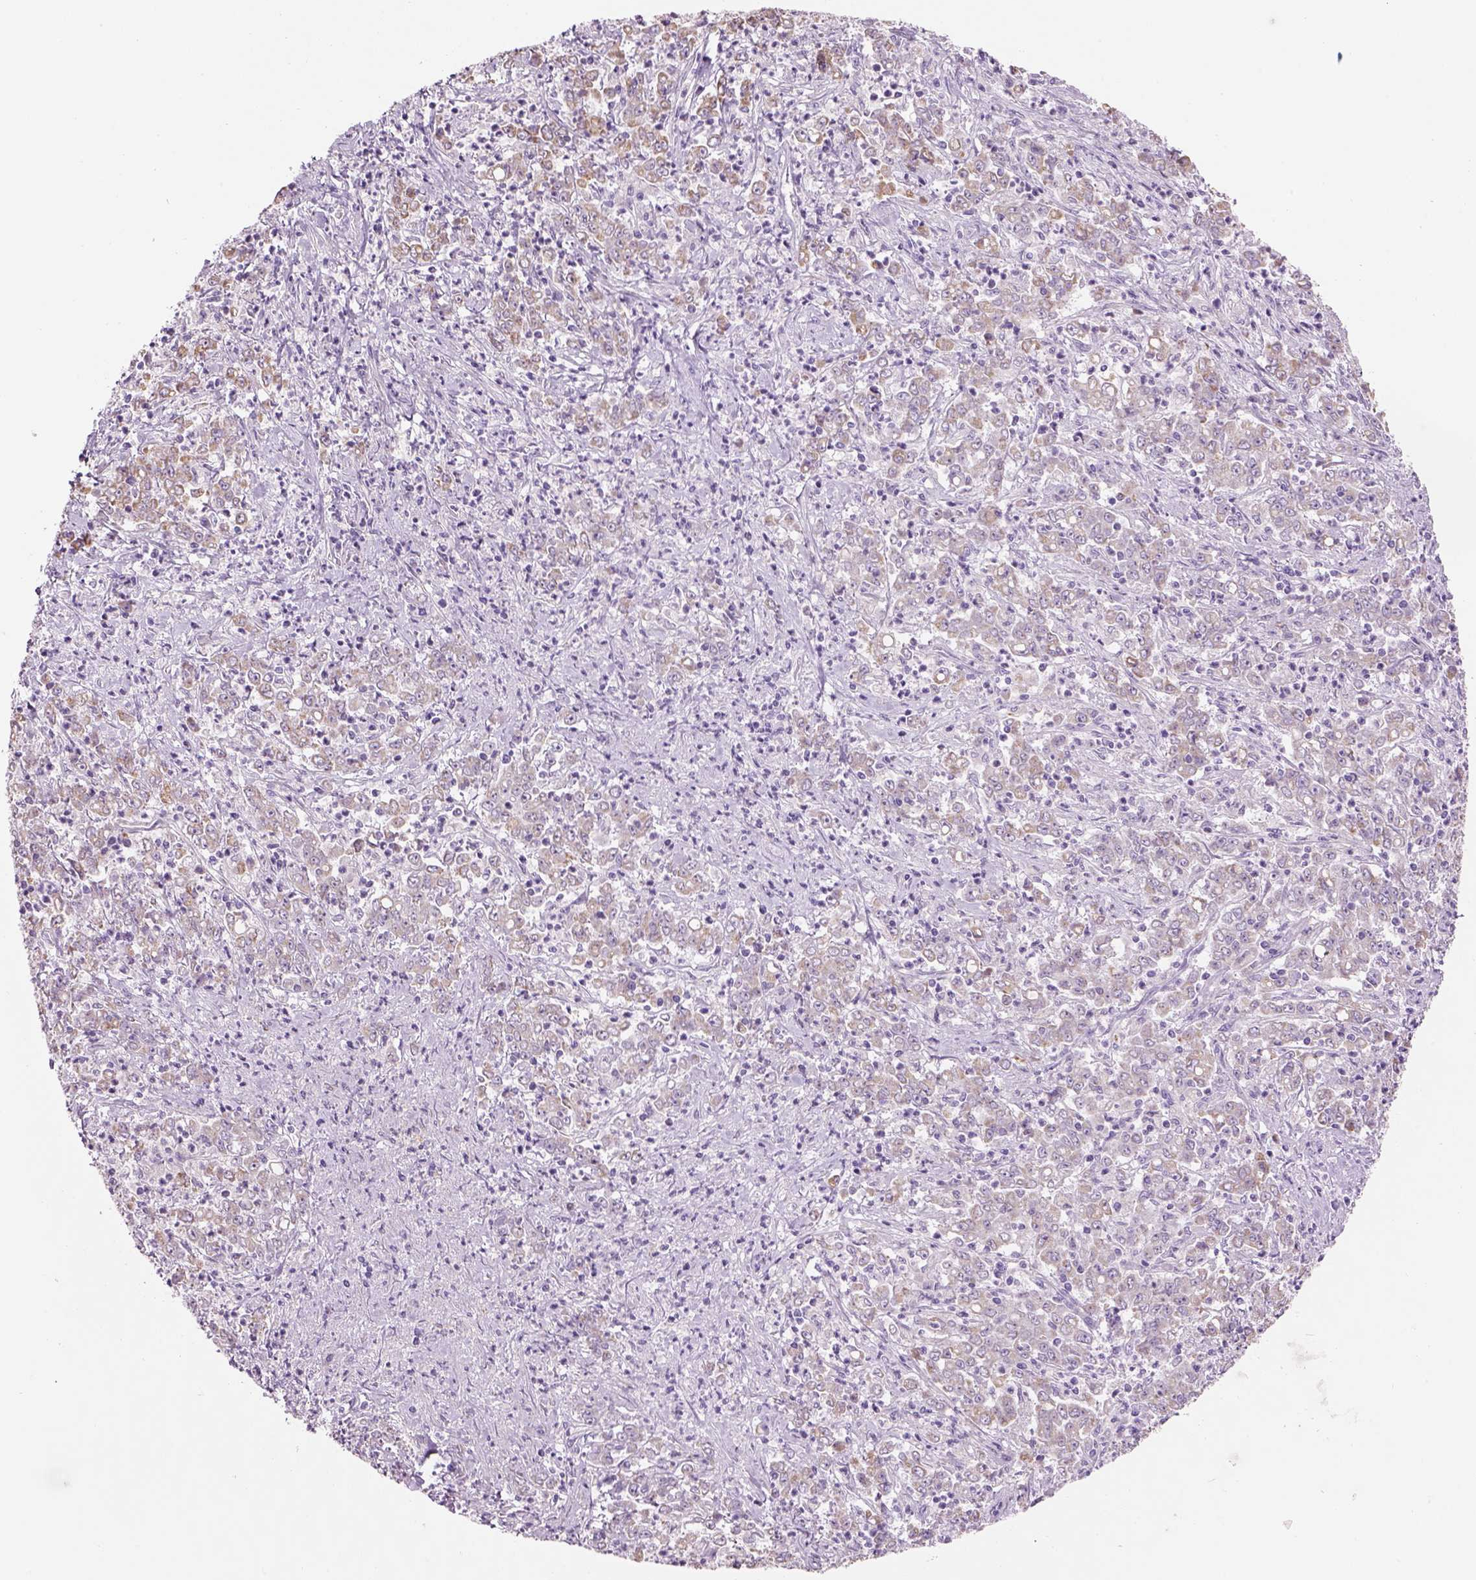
{"staining": {"intensity": "weak", "quantity": "25%-75%", "location": "cytoplasmic/membranous"}, "tissue": "stomach cancer", "cell_type": "Tumor cells", "image_type": "cancer", "snomed": [{"axis": "morphology", "description": "Adenocarcinoma, NOS"}, {"axis": "topography", "description": "Stomach, lower"}], "caption": "Protein expression analysis of stomach cancer shows weak cytoplasmic/membranous staining in about 25%-75% of tumor cells.", "gene": "IFT52", "patient": {"sex": "female", "age": 71}}